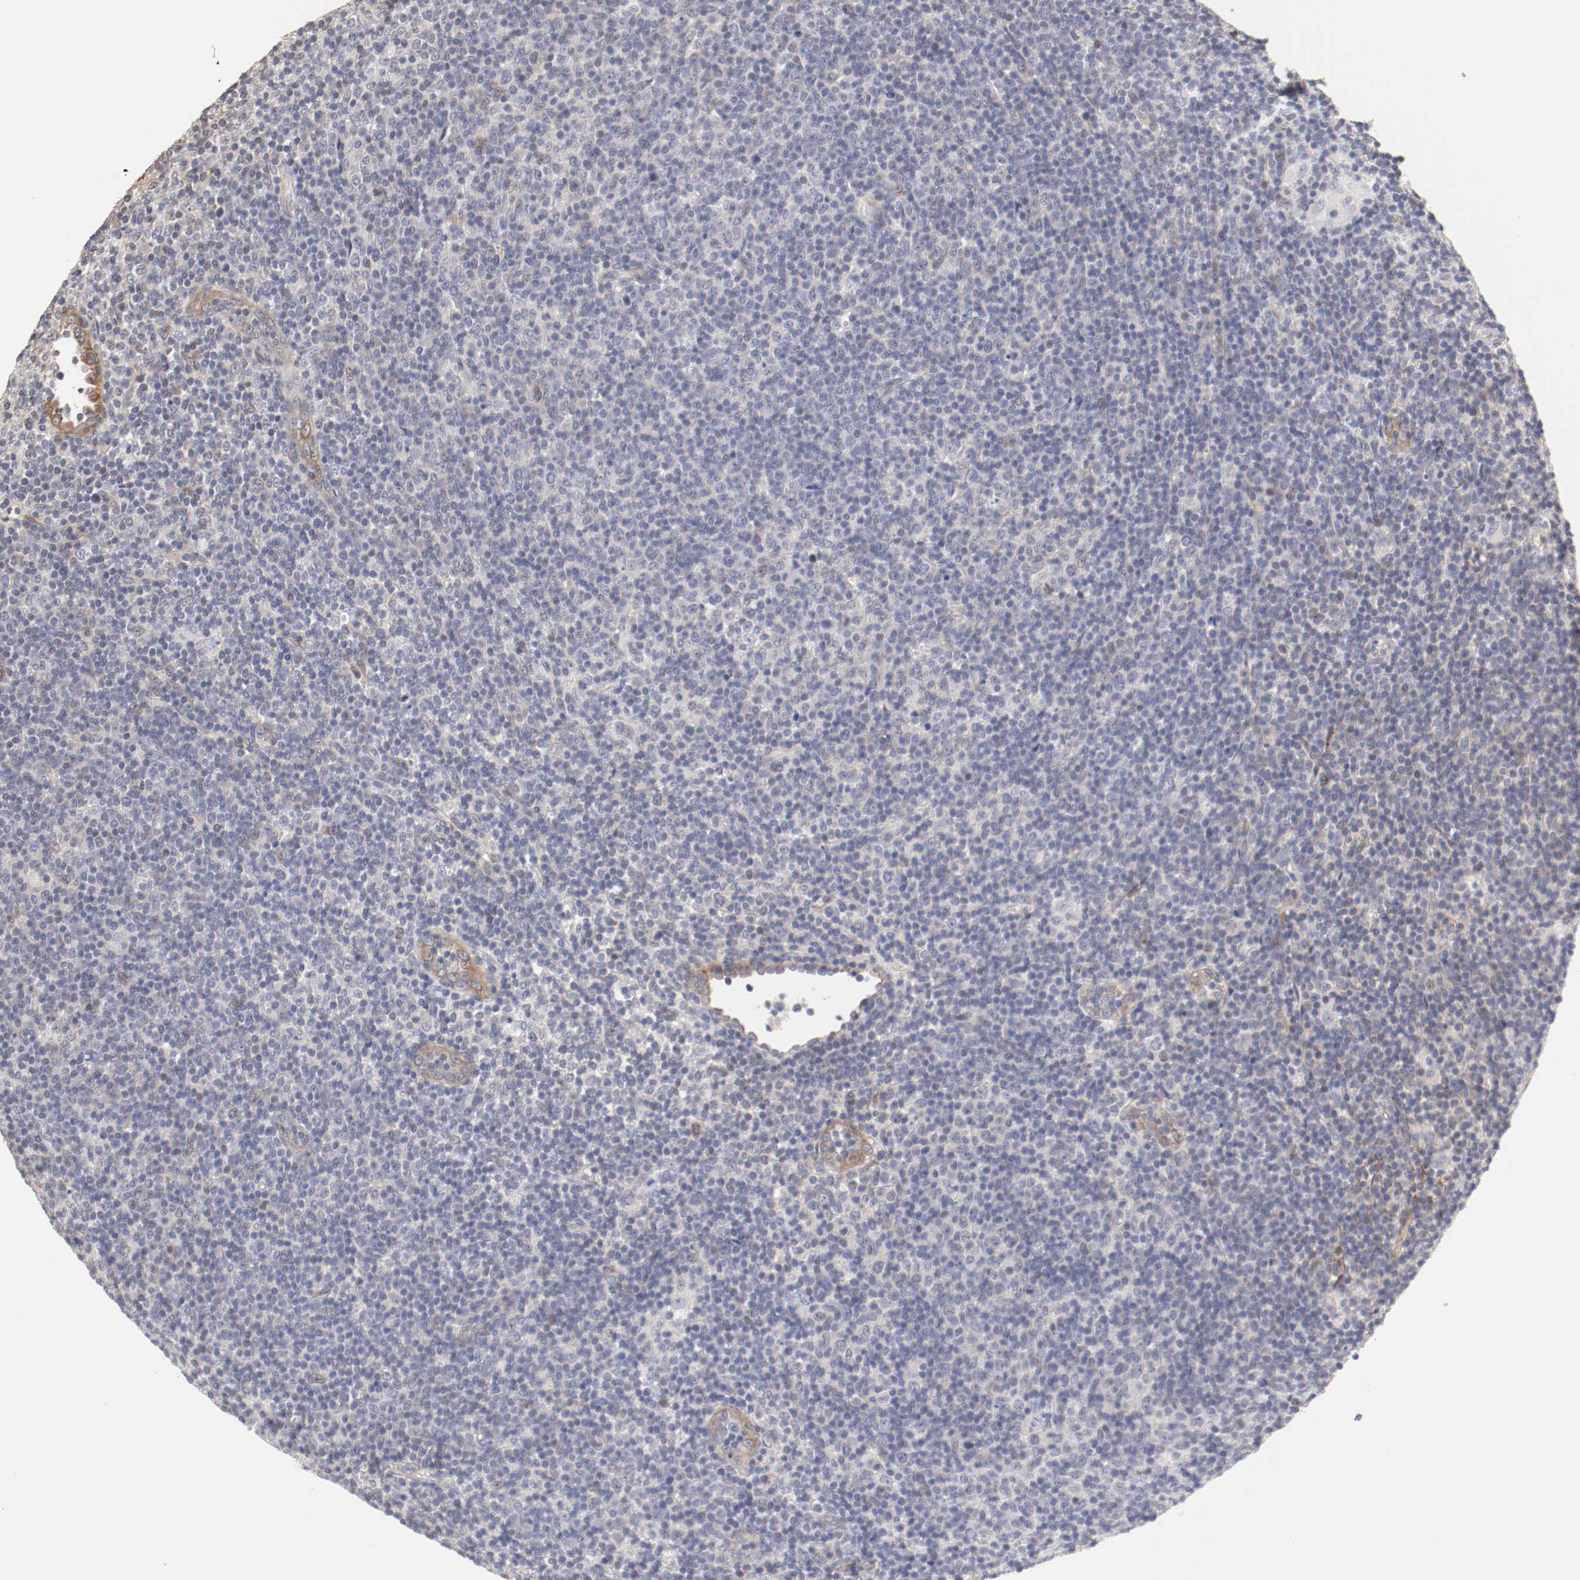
{"staining": {"intensity": "negative", "quantity": "none", "location": "none"}, "tissue": "lymphoma", "cell_type": "Tumor cells", "image_type": "cancer", "snomed": [{"axis": "morphology", "description": "Malignant lymphoma, non-Hodgkin's type, Low grade"}, {"axis": "topography", "description": "Lymph node"}], "caption": "Protein analysis of malignant lymphoma, non-Hodgkin's type (low-grade) displays no significant expression in tumor cells. (DAB (3,3'-diaminobenzidine) immunohistochemistry (IHC), high magnification).", "gene": "MAGED4", "patient": {"sex": "male", "age": 70}}